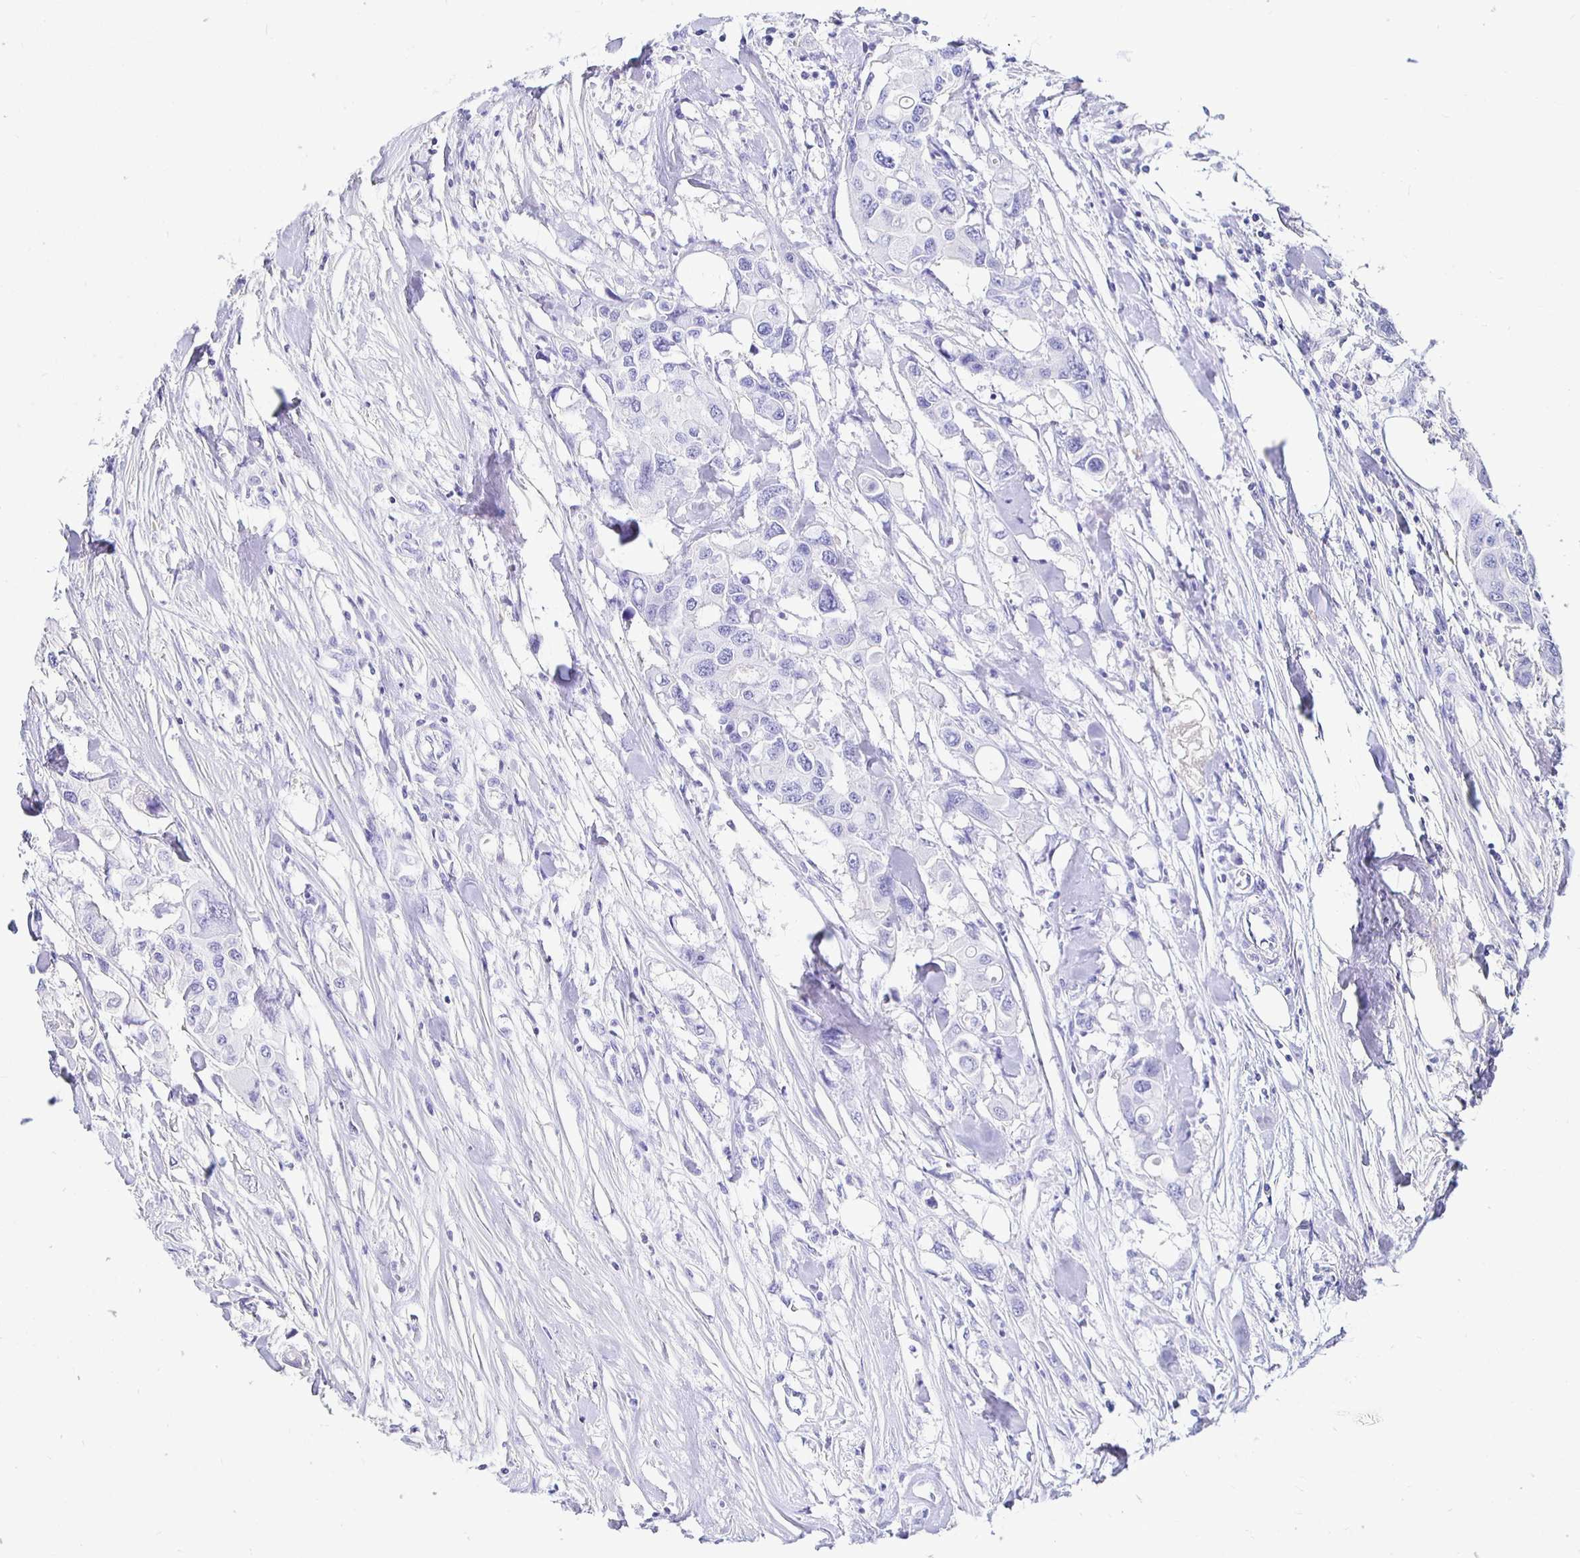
{"staining": {"intensity": "negative", "quantity": "none", "location": "none"}, "tissue": "colorectal cancer", "cell_type": "Tumor cells", "image_type": "cancer", "snomed": [{"axis": "morphology", "description": "Adenocarcinoma, NOS"}, {"axis": "topography", "description": "Colon"}], "caption": "An immunohistochemistry micrograph of colorectal cancer (adenocarcinoma) is shown. There is no staining in tumor cells of colorectal cancer (adenocarcinoma). The staining was performed using DAB to visualize the protein expression in brown, while the nuclei were stained in blue with hematoxylin (Magnification: 20x).", "gene": "UMOD", "patient": {"sex": "male", "age": 77}}